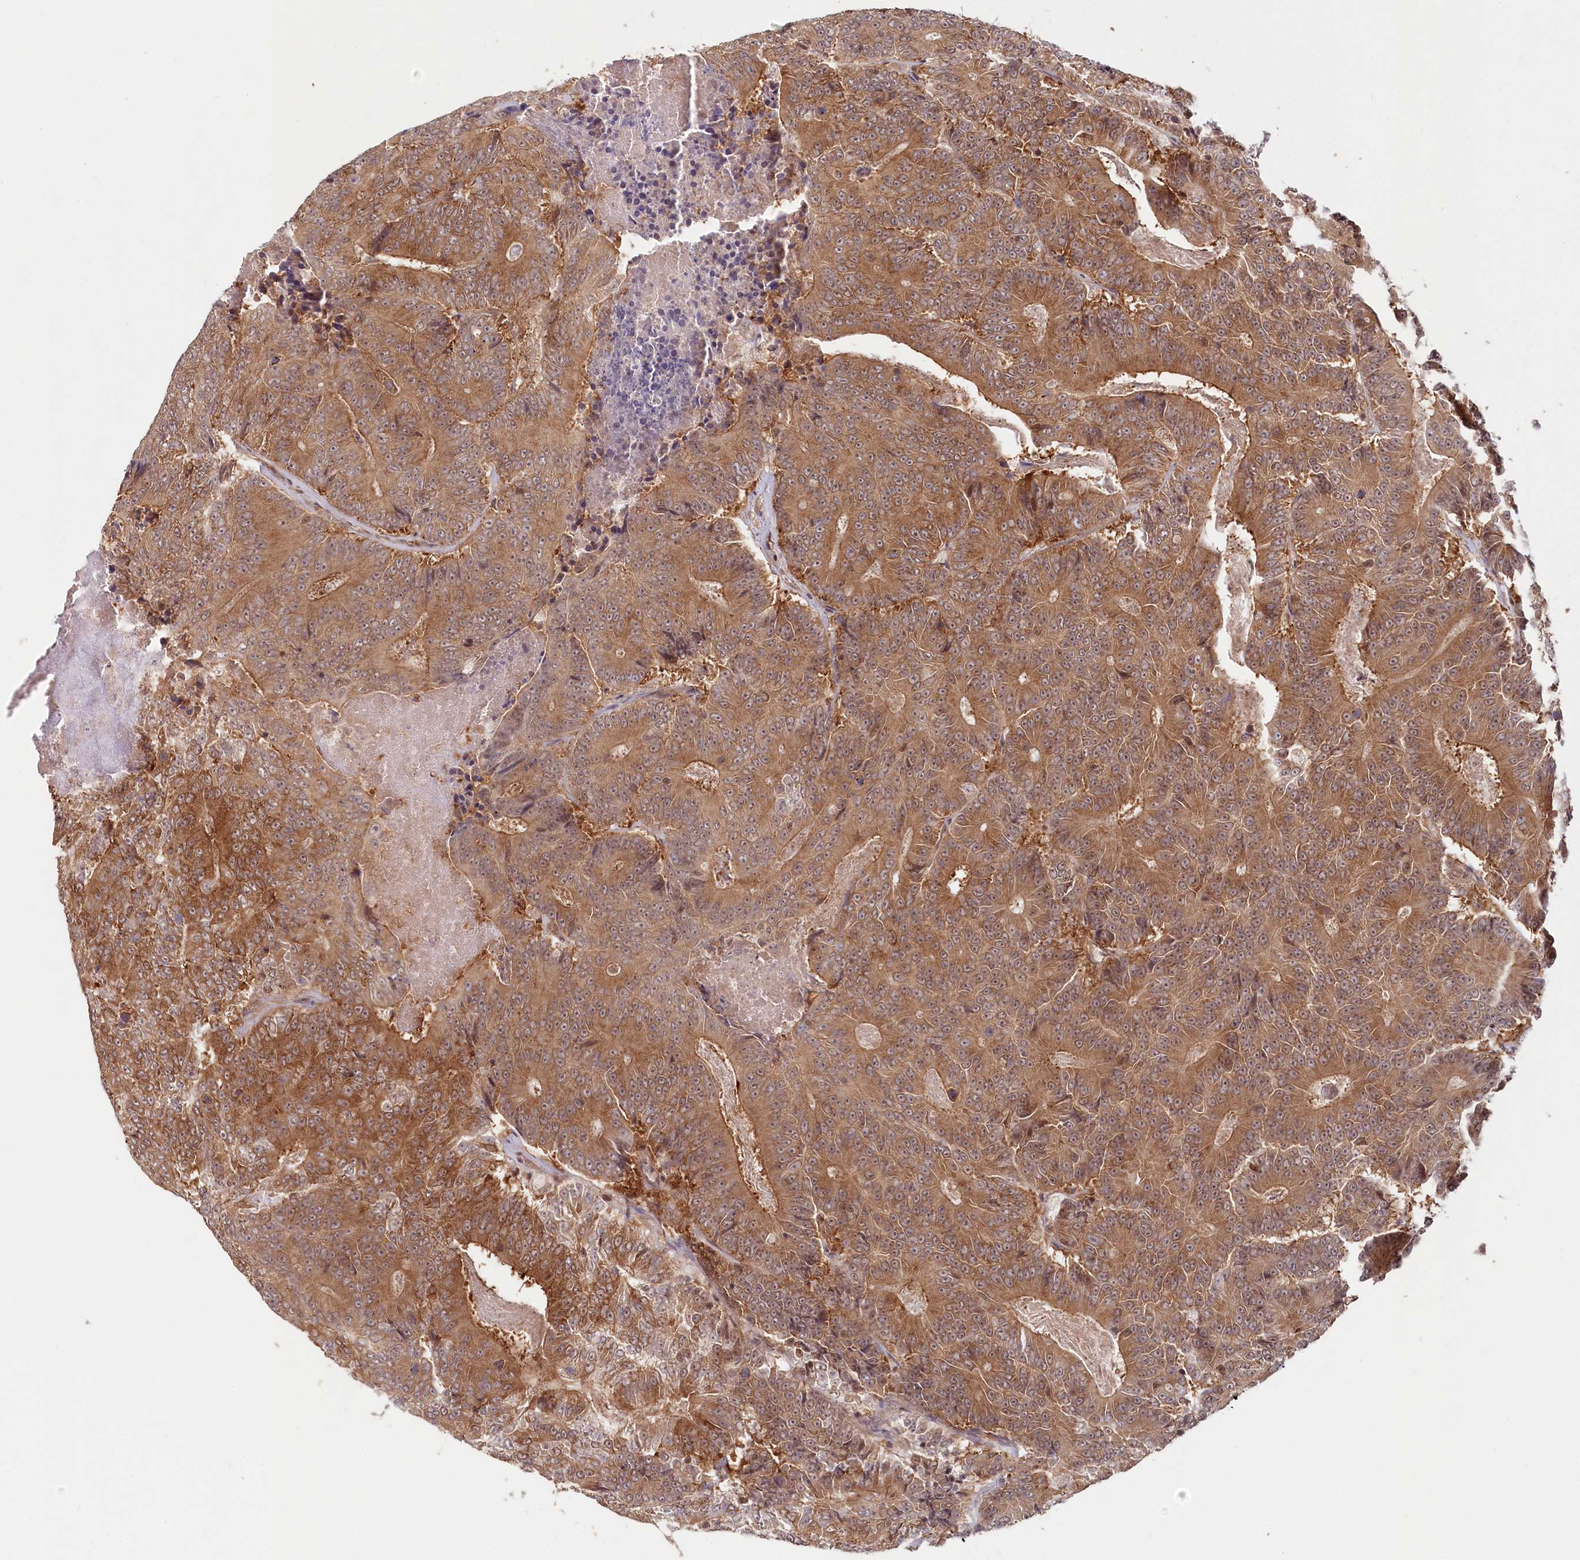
{"staining": {"intensity": "moderate", "quantity": ">75%", "location": "cytoplasmic/membranous"}, "tissue": "colorectal cancer", "cell_type": "Tumor cells", "image_type": "cancer", "snomed": [{"axis": "morphology", "description": "Adenocarcinoma, NOS"}, {"axis": "topography", "description": "Colon"}], "caption": "A brown stain shows moderate cytoplasmic/membranous positivity of a protein in colorectal adenocarcinoma tumor cells.", "gene": "CCDC65", "patient": {"sex": "male", "age": 83}}